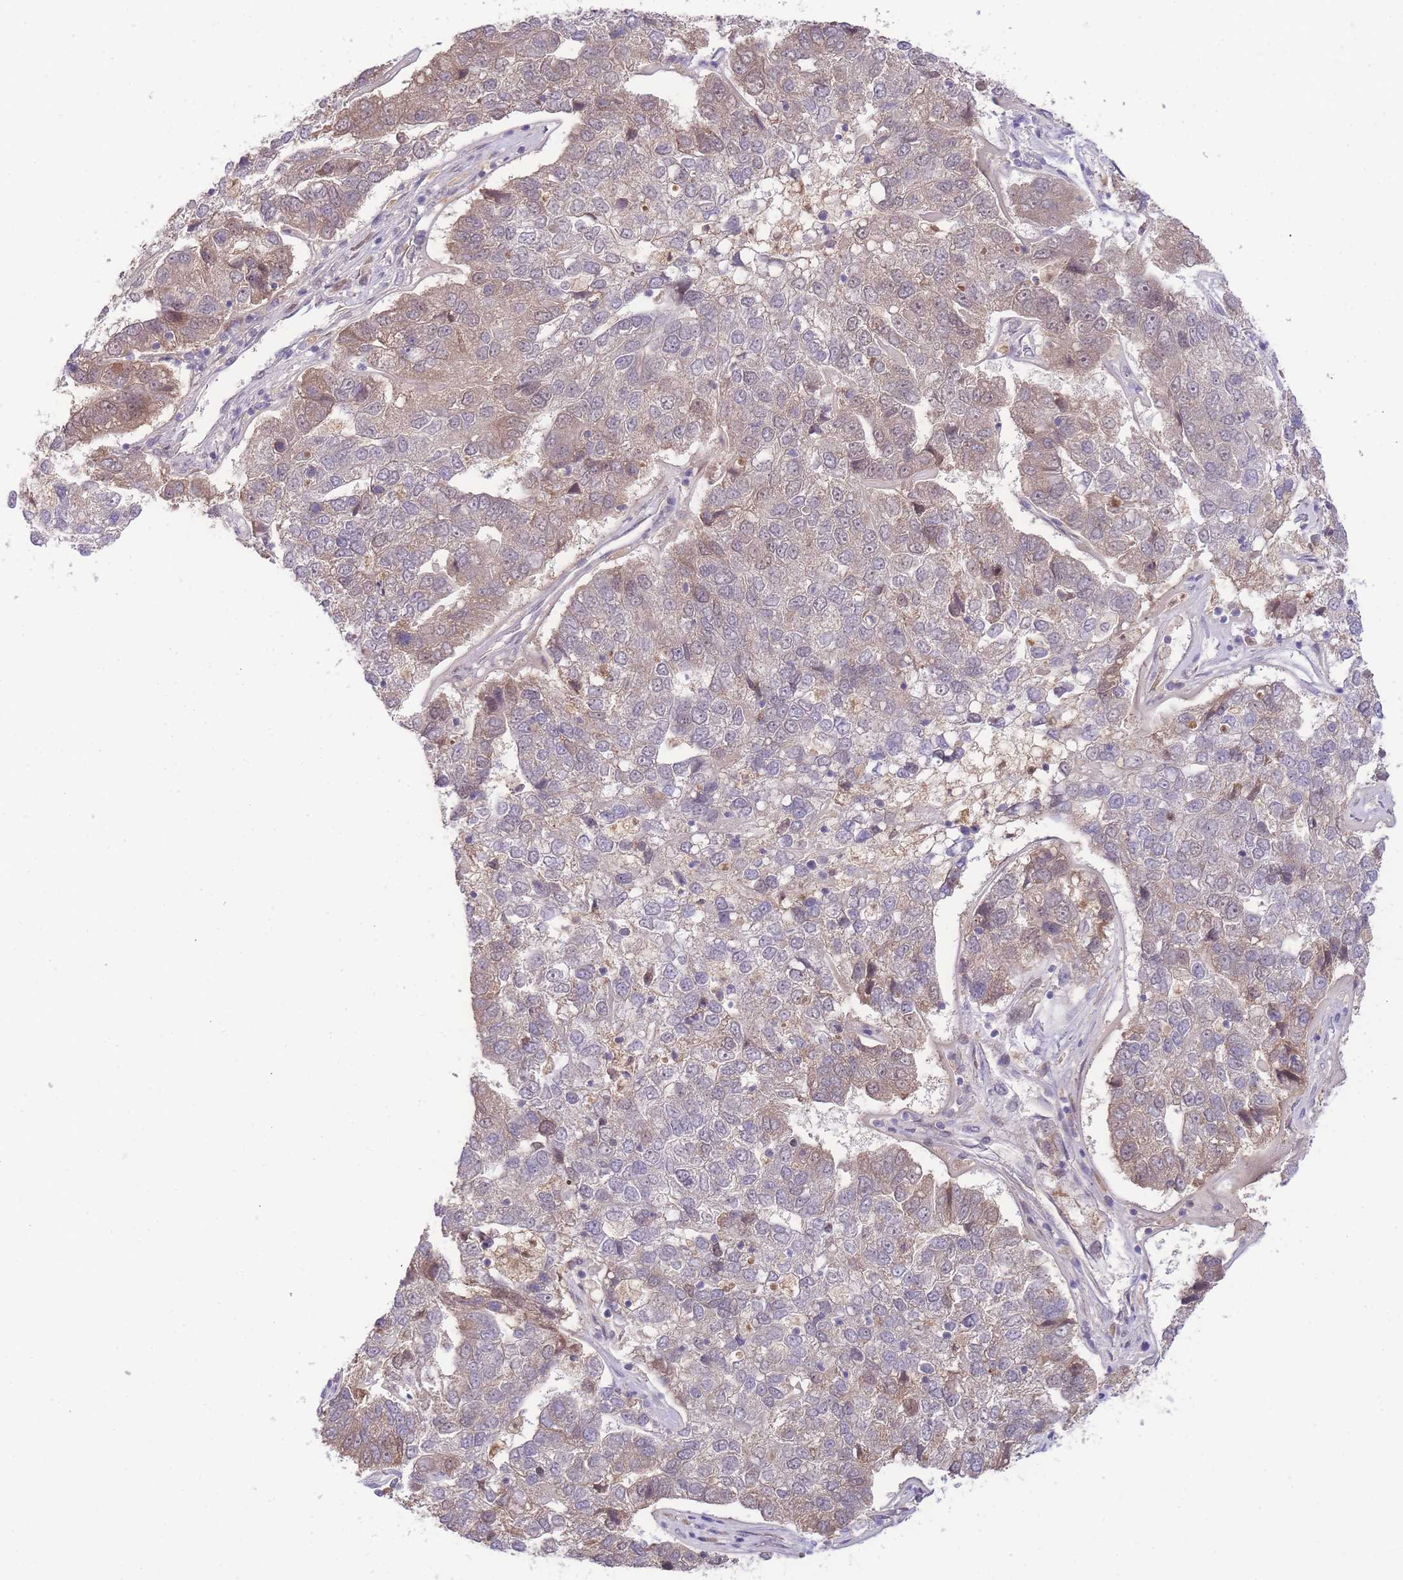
{"staining": {"intensity": "weak", "quantity": "25%-75%", "location": "cytoplasmic/membranous,nuclear"}, "tissue": "pancreatic cancer", "cell_type": "Tumor cells", "image_type": "cancer", "snomed": [{"axis": "morphology", "description": "Adenocarcinoma, NOS"}, {"axis": "topography", "description": "Pancreas"}], "caption": "Human adenocarcinoma (pancreatic) stained for a protein (brown) shows weak cytoplasmic/membranous and nuclear positive positivity in about 25%-75% of tumor cells.", "gene": "PUS10", "patient": {"sex": "female", "age": 61}}